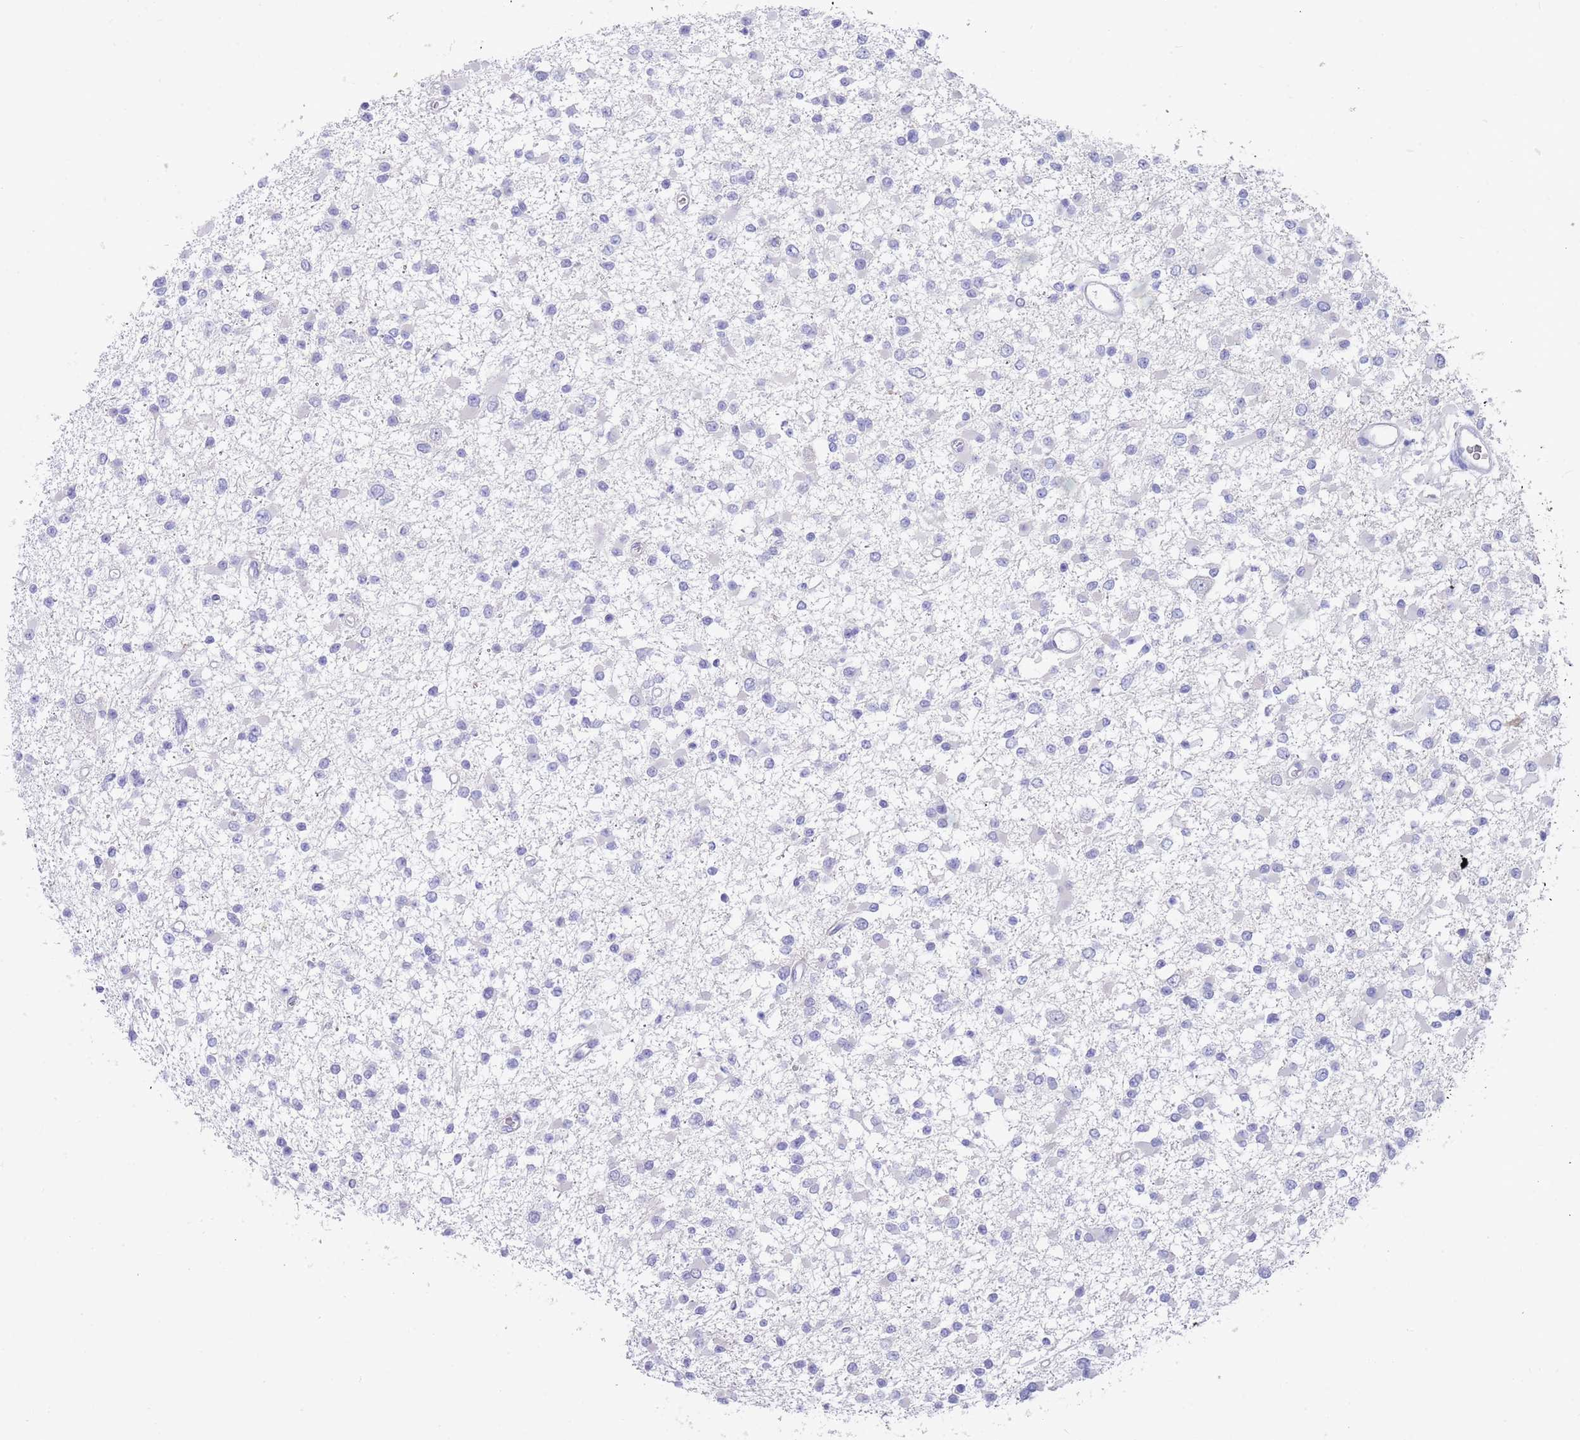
{"staining": {"intensity": "negative", "quantity": "none", "location": "none"}, "tissue": "glioma", "cell_type": "Tumor cells", "image_type": "cancer", "snomed": [{"axis": "morphology", "description": "Glioma, malignant, Low grade"}, {"axis": "topography", "description": "Brain"}], "caption": "Protein analysis of malignant glioma (low-grade) shows no significant positivity in tumor cells.", "gene": "TYW1", "patient": {"sex": "female", "age": 22}}